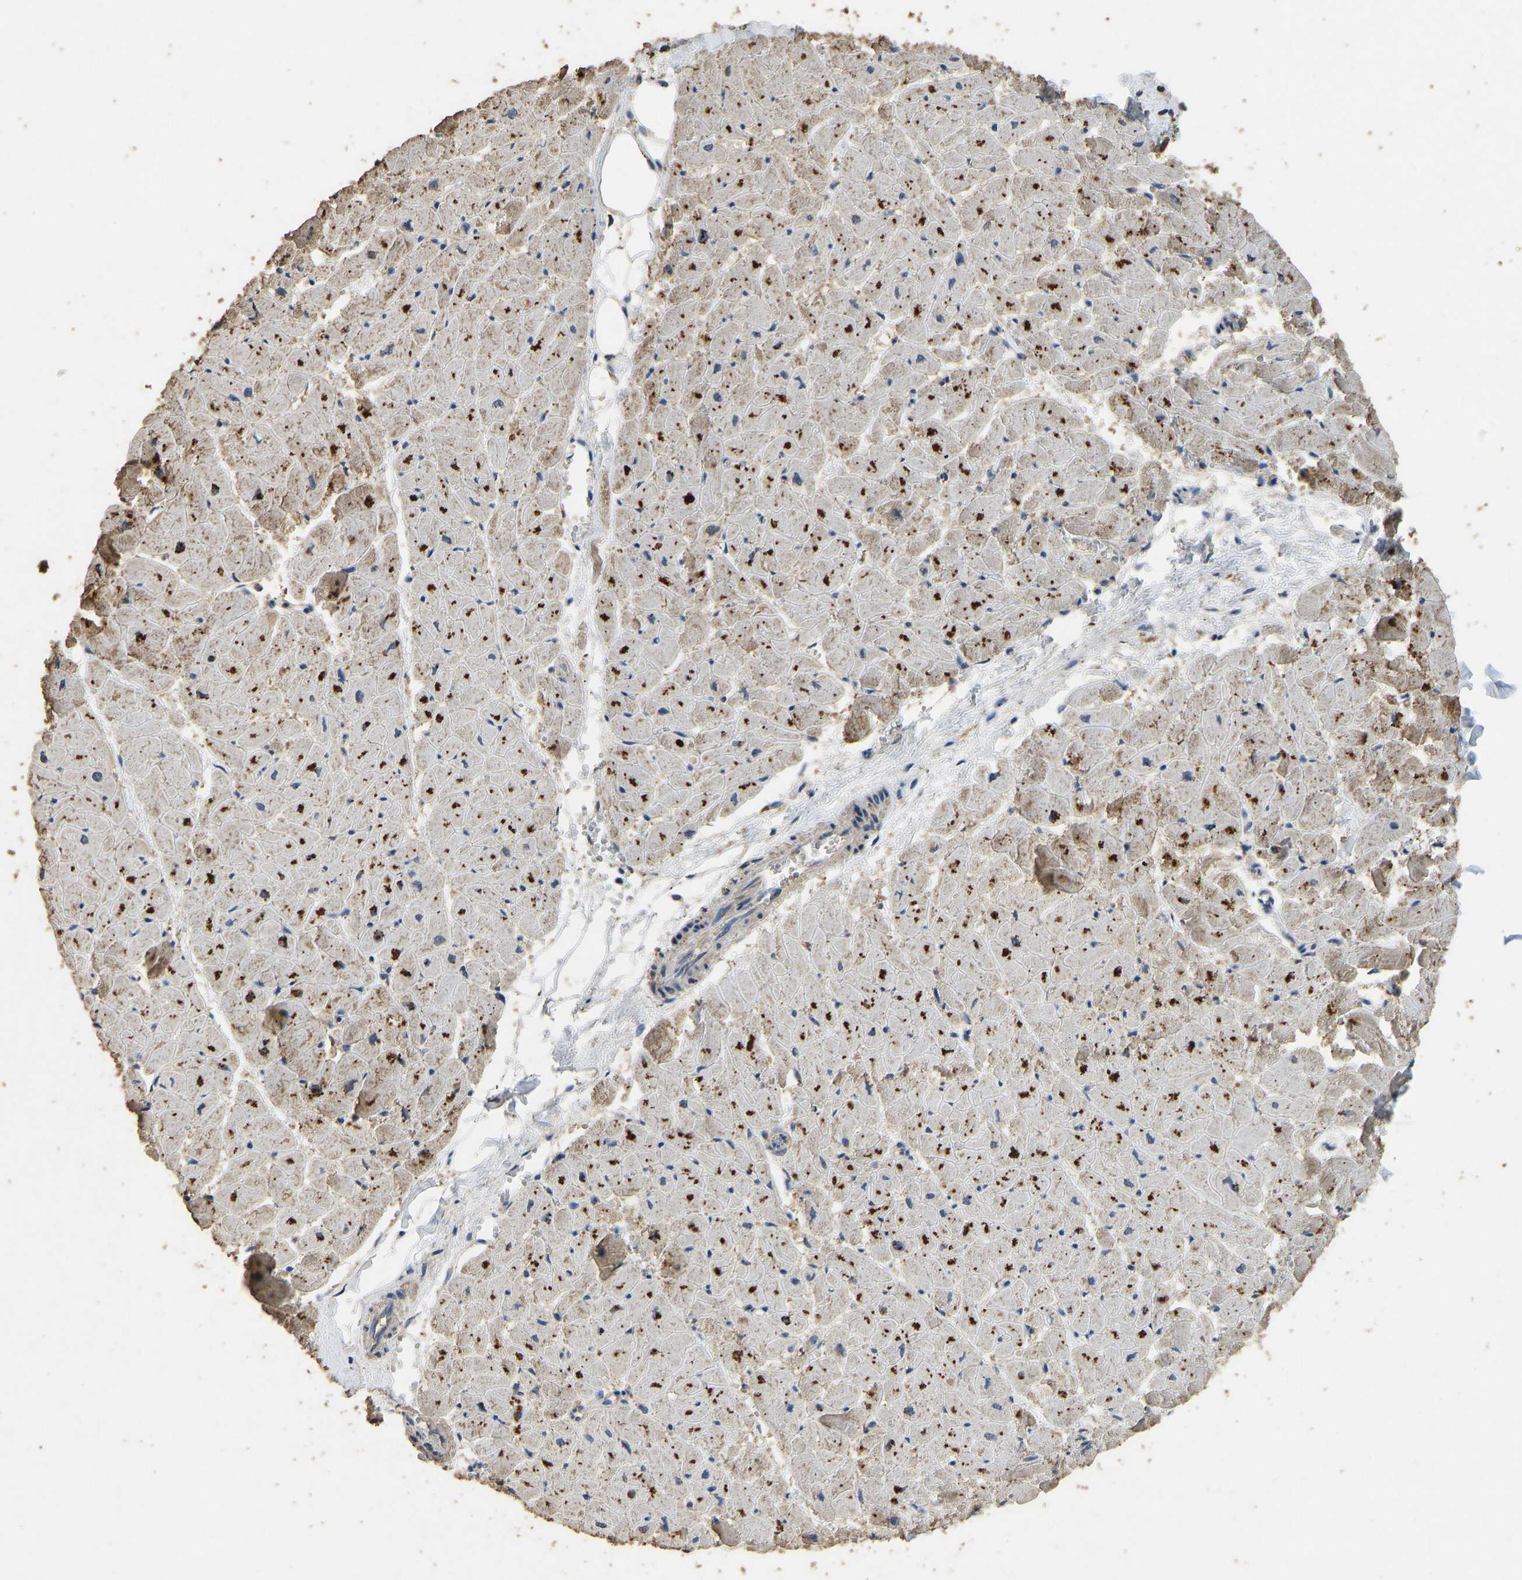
{"staining": {"intensity": "moderate", "quantity": "25%-75%", "location": "cytoplasmic/membranous"}, "tissue": "heart muscle", "cell_type": "Cardiomyocytes", "image_type": "normal", "snomed": [{"axis": "morphology", "description": "Normal tissue, NOS"}, {"axis": "topography", "description": "Heart"}], "caption": "Brown immunohistochemical staining in unremarkable heart muscle displays moderate cytoplasmic/membranous expression in approximately 25%-75% of cardiomyocytes.", "gene": "CIDEC", "patient": {"sex": "female", "age": 19}}